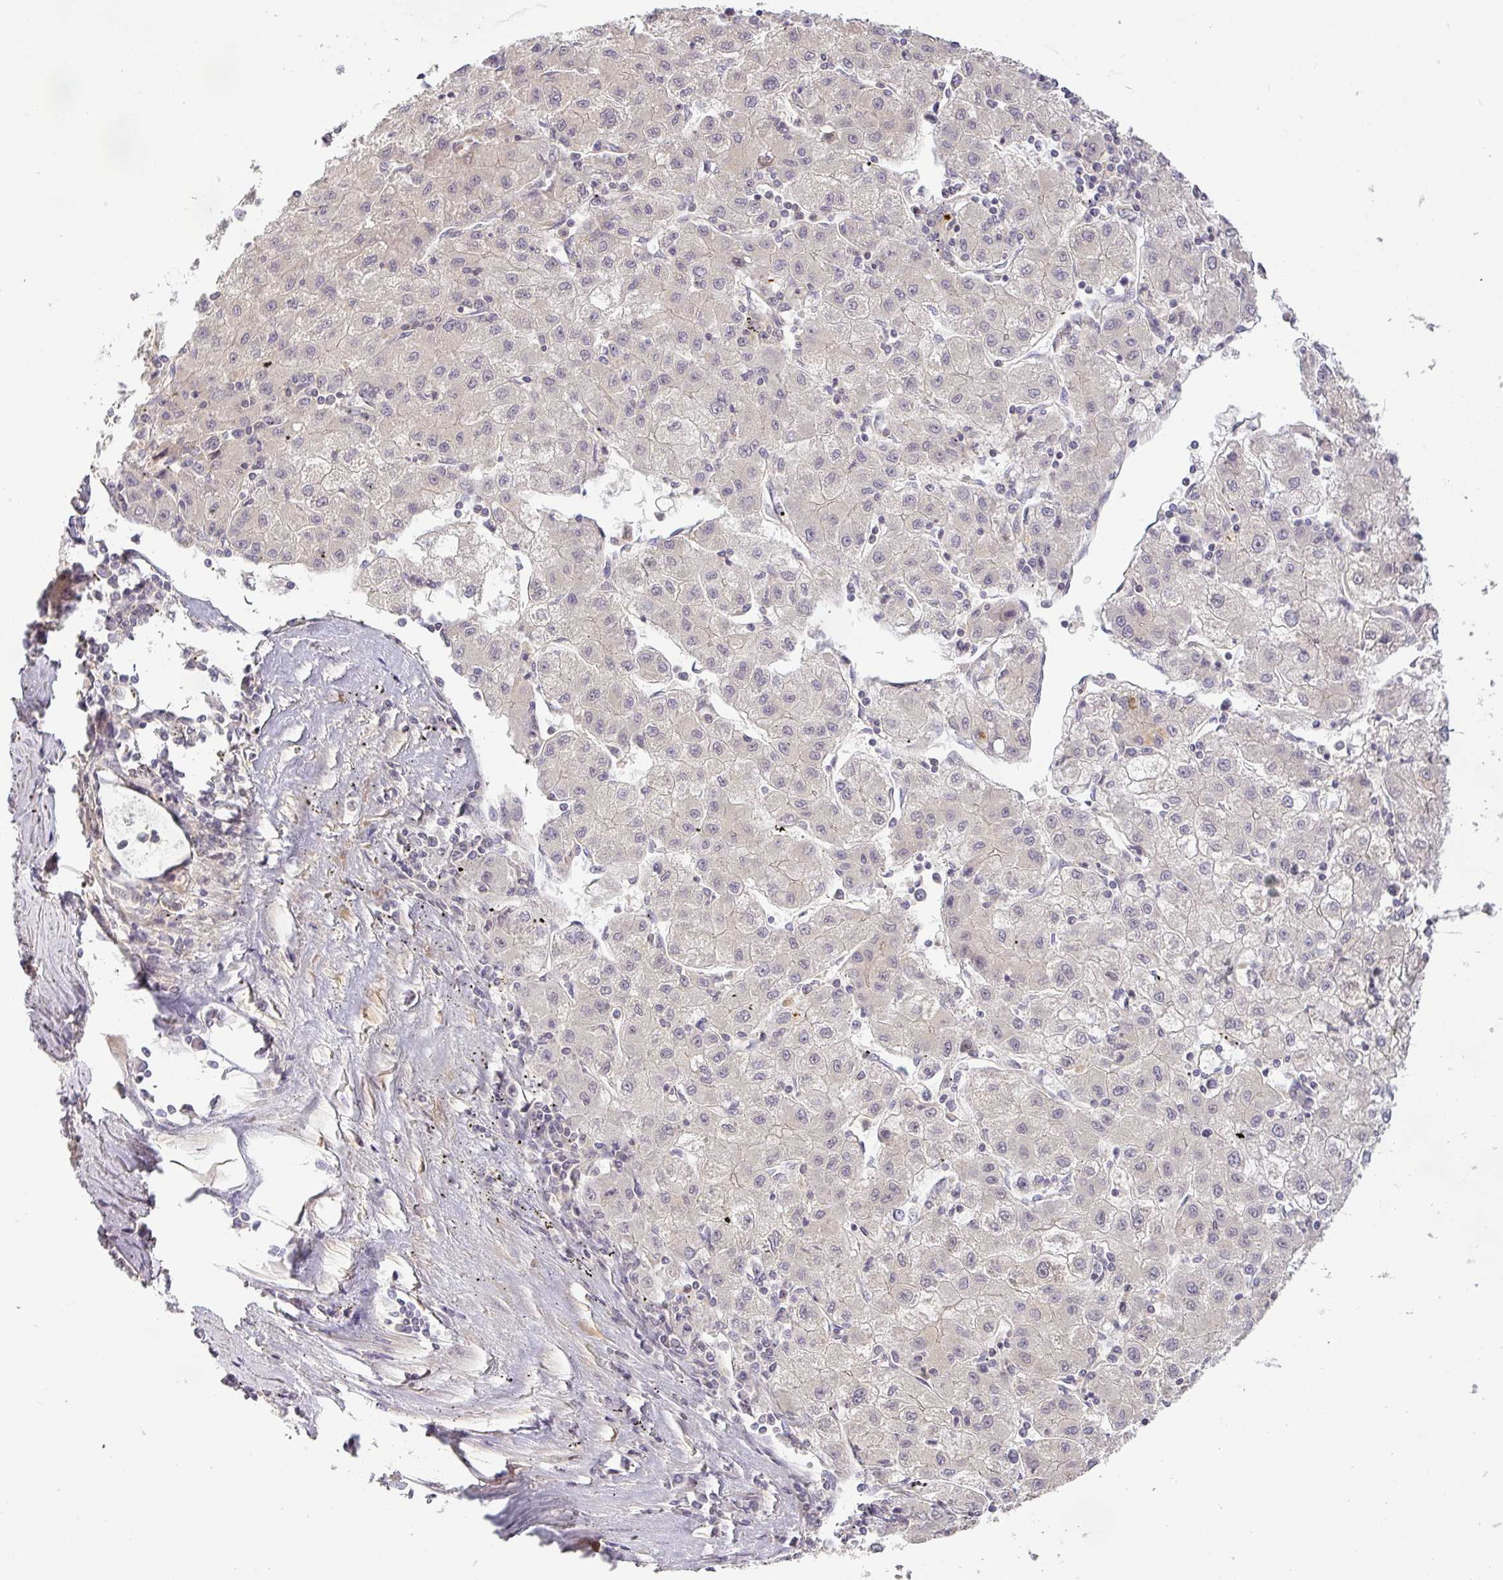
{"staining": {"intensity": "negative", "quantity": "none", "location": "none"}, "tissue": "liver cancer", "cell_type": "Tumor cells", "image_type": "cancer", "snomed": [{"axis": "morphology", "description": "Carcinoma, Hepatocellular, NOS"}, {"axis": "topography", "description": "Liver"}], "caption": "IHC image of neoplastic tissue: human liver hepatocellular carcinoma stained with DAB exhibits no significant protein positivity in tumor cells.", "gene": "NIN", "patient": {"sex": "male", "age": 72}}